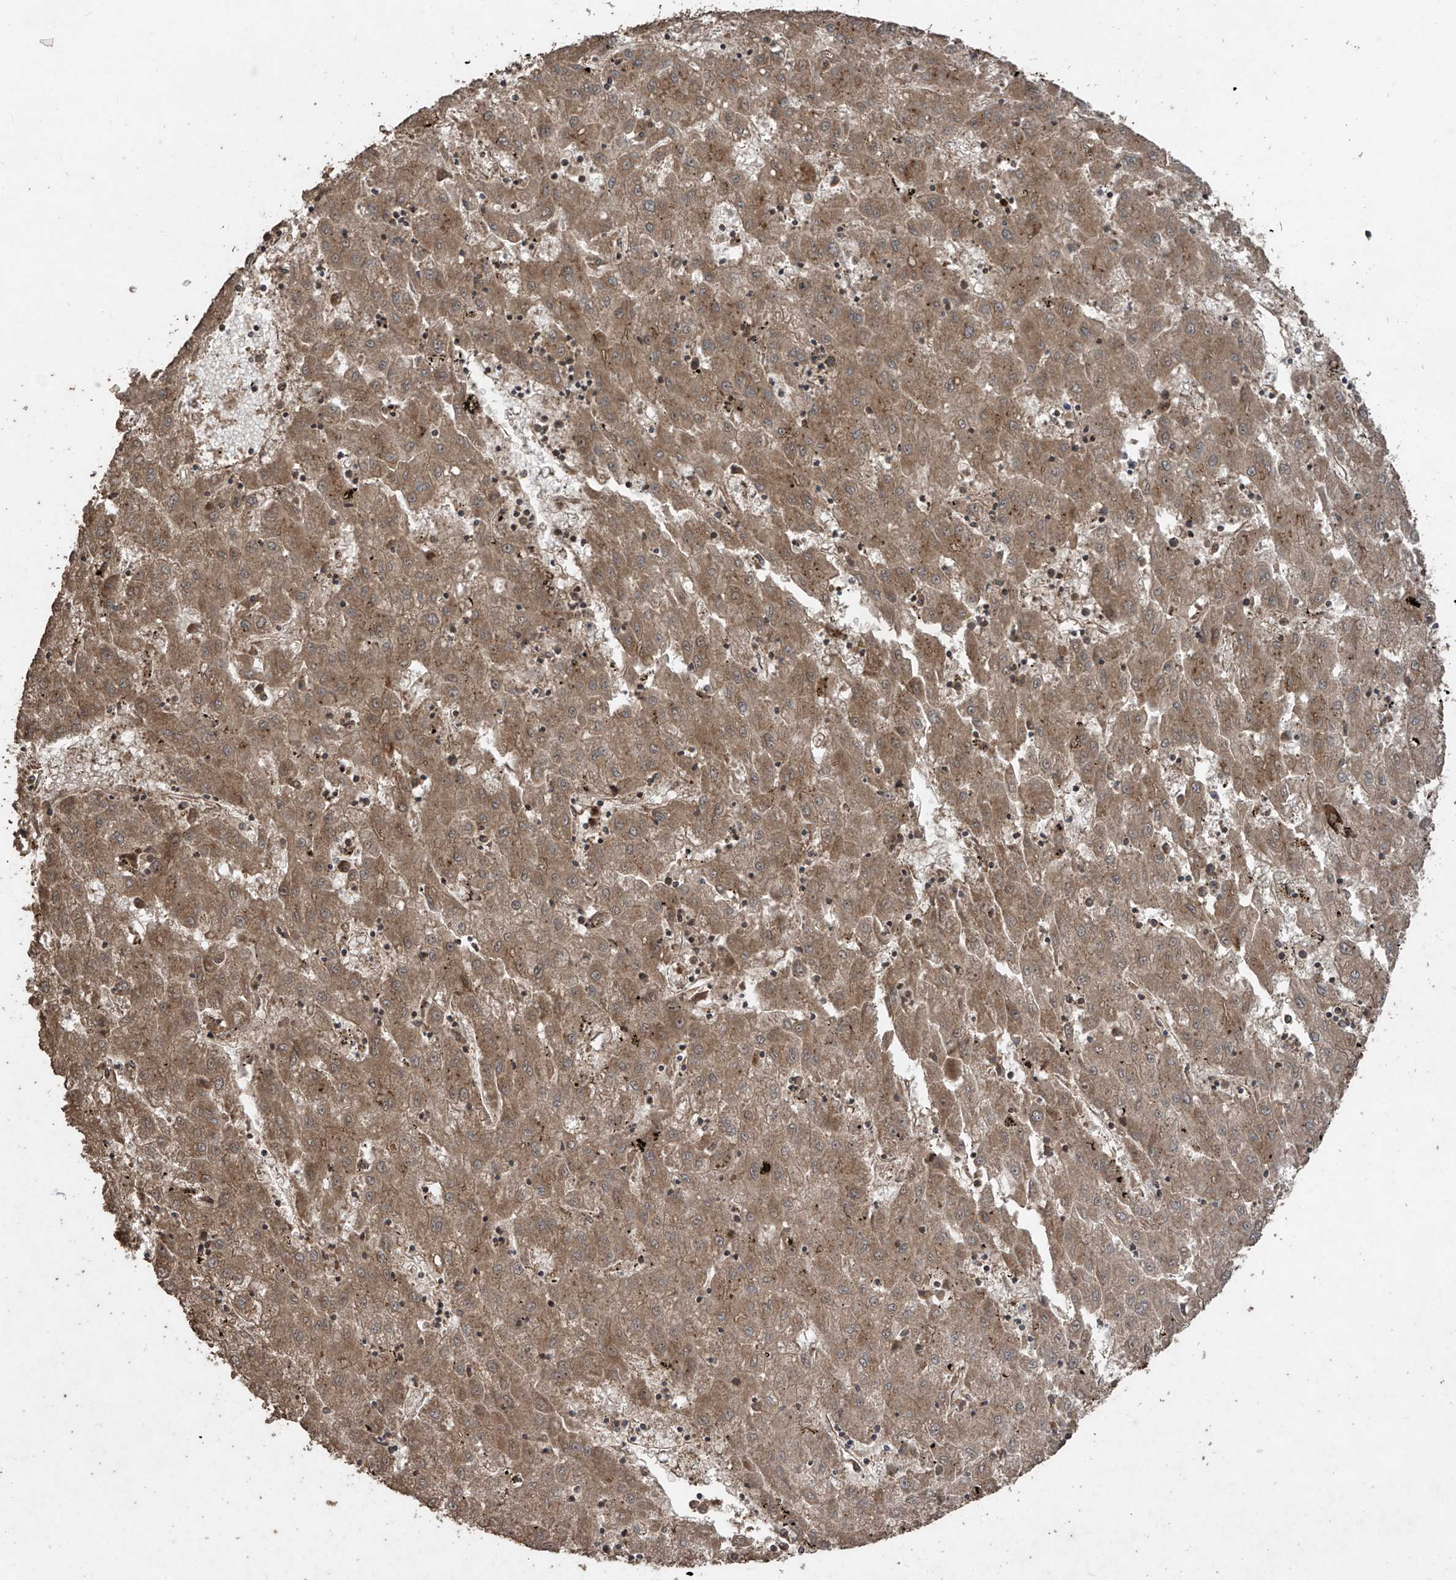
{"staining": {"intensity": "moderate", "quantity": ">75%", "location": "cytoplasmic/membranous"}, "tissue": "liver cancer", "cell_type": "Tumor cells", "image_type": "cancer", "snomed": [{"axis": "morphology", "description": "Carcinoma, Hepatocellular, NOS"}, {"axis": "topography", "description": "Liver"}], "caption": "Immunohistochemical staining of liver hepatocellular carcinoma reveals medium levels of moderate cytoplasmic/membranous staining in about >75% of tumor cells. The protein is shown in brown color, while the nuclei are stained blue.", "gene": "PGPEP1", "patient": {"sex": "male", "age": 72}}